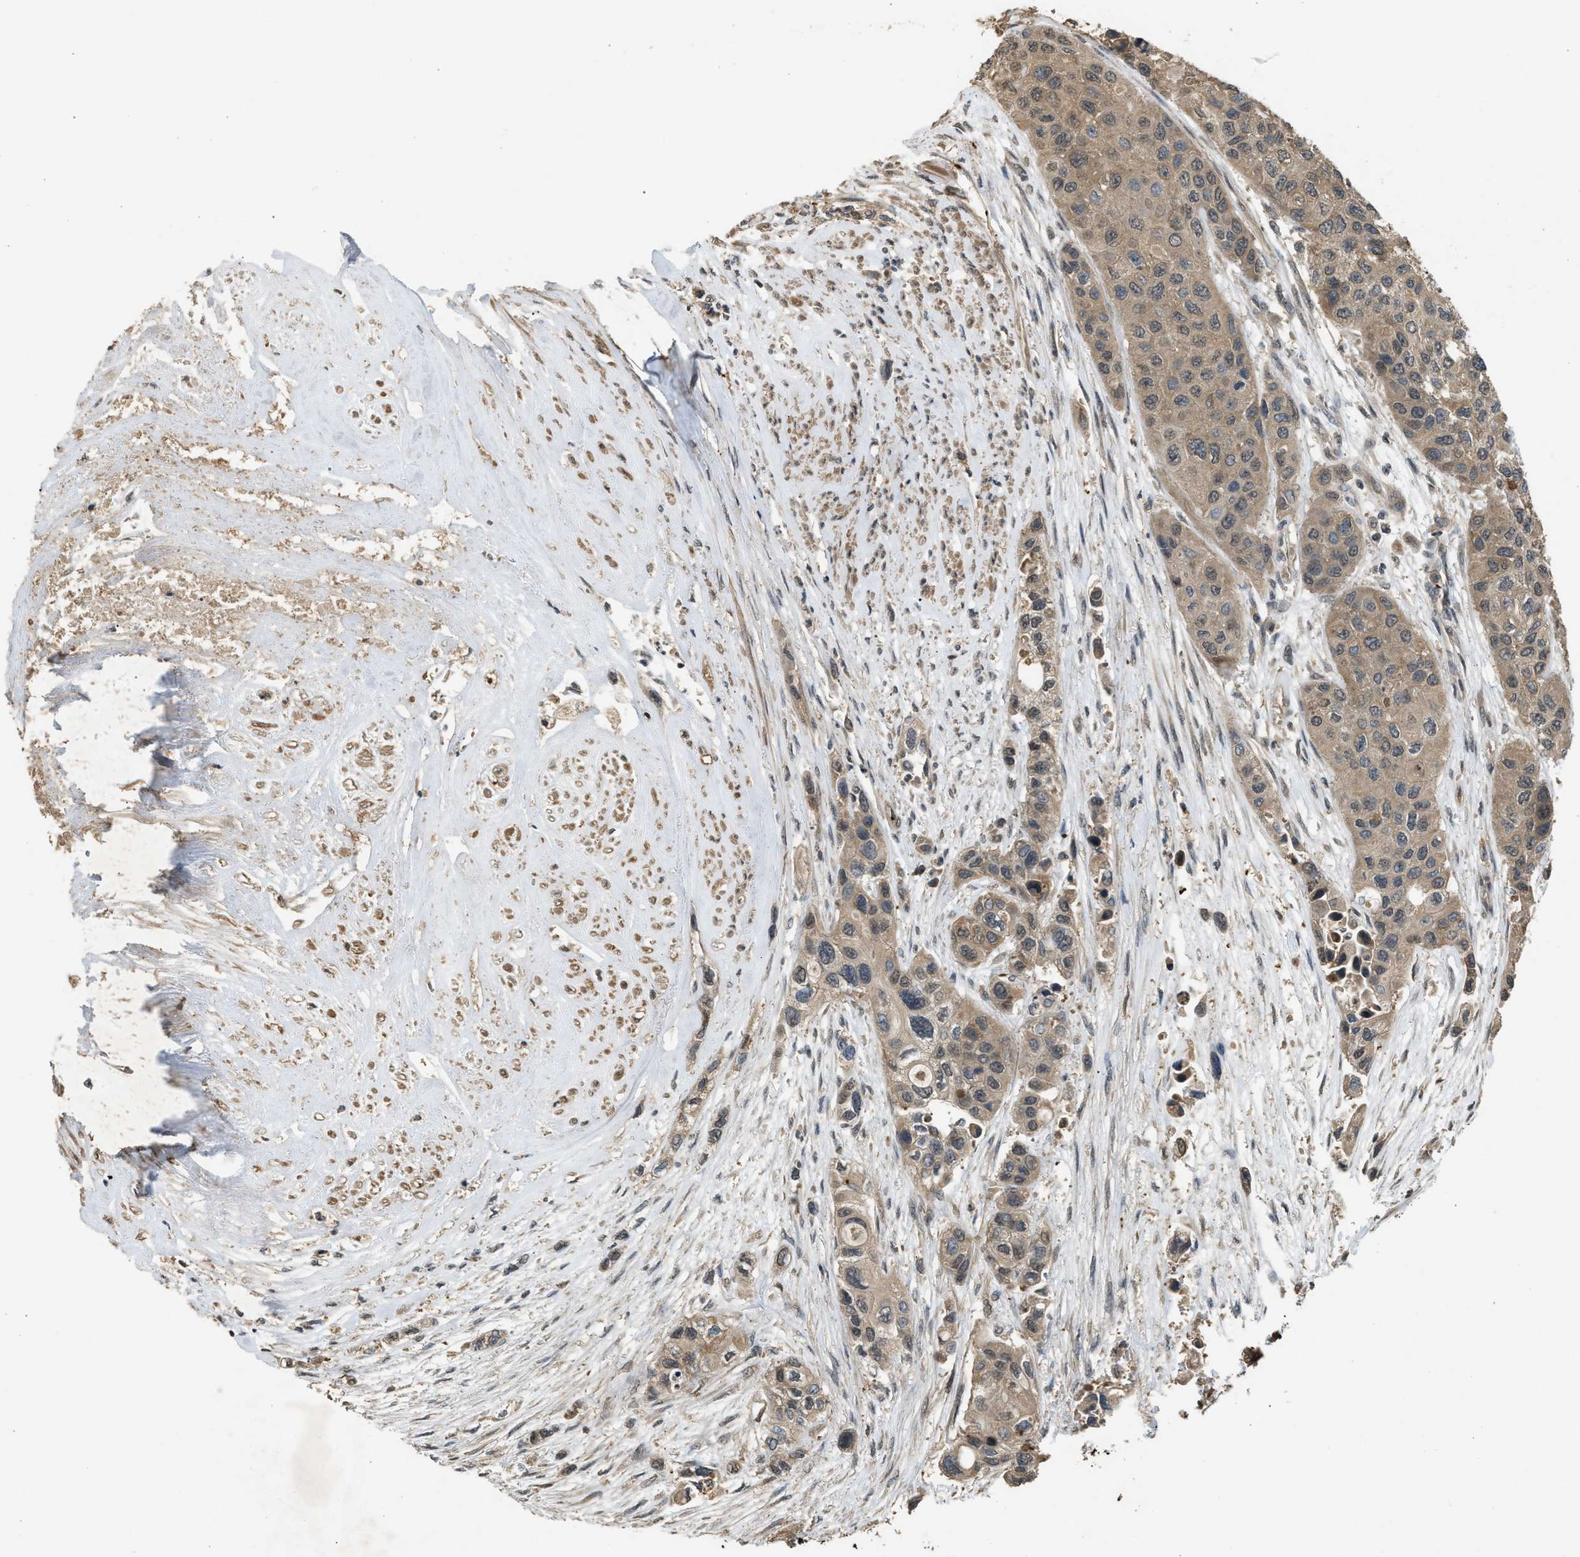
{"staining": {"intensity": "weak", "quantity": ">75%", "location": "cytoplasmic/membranous"}, "tissue": "urothelial cancer", "cell_type": "Tumor cells", "image_type": "cancer", "snomed": [{"axis": "morphology", "description": "Urothelial carcinoma, High grade"}, {"axis": "topography", "description": "Urinary bladder"}], "caption": "Urothelial cancer stained with a brown dye shows weak cytoplasmic/membranous positive expression in approximately >75% of tumor cells.", "gene": "ARHGDIA", "patient": {"sex": "female", "age": 56}}